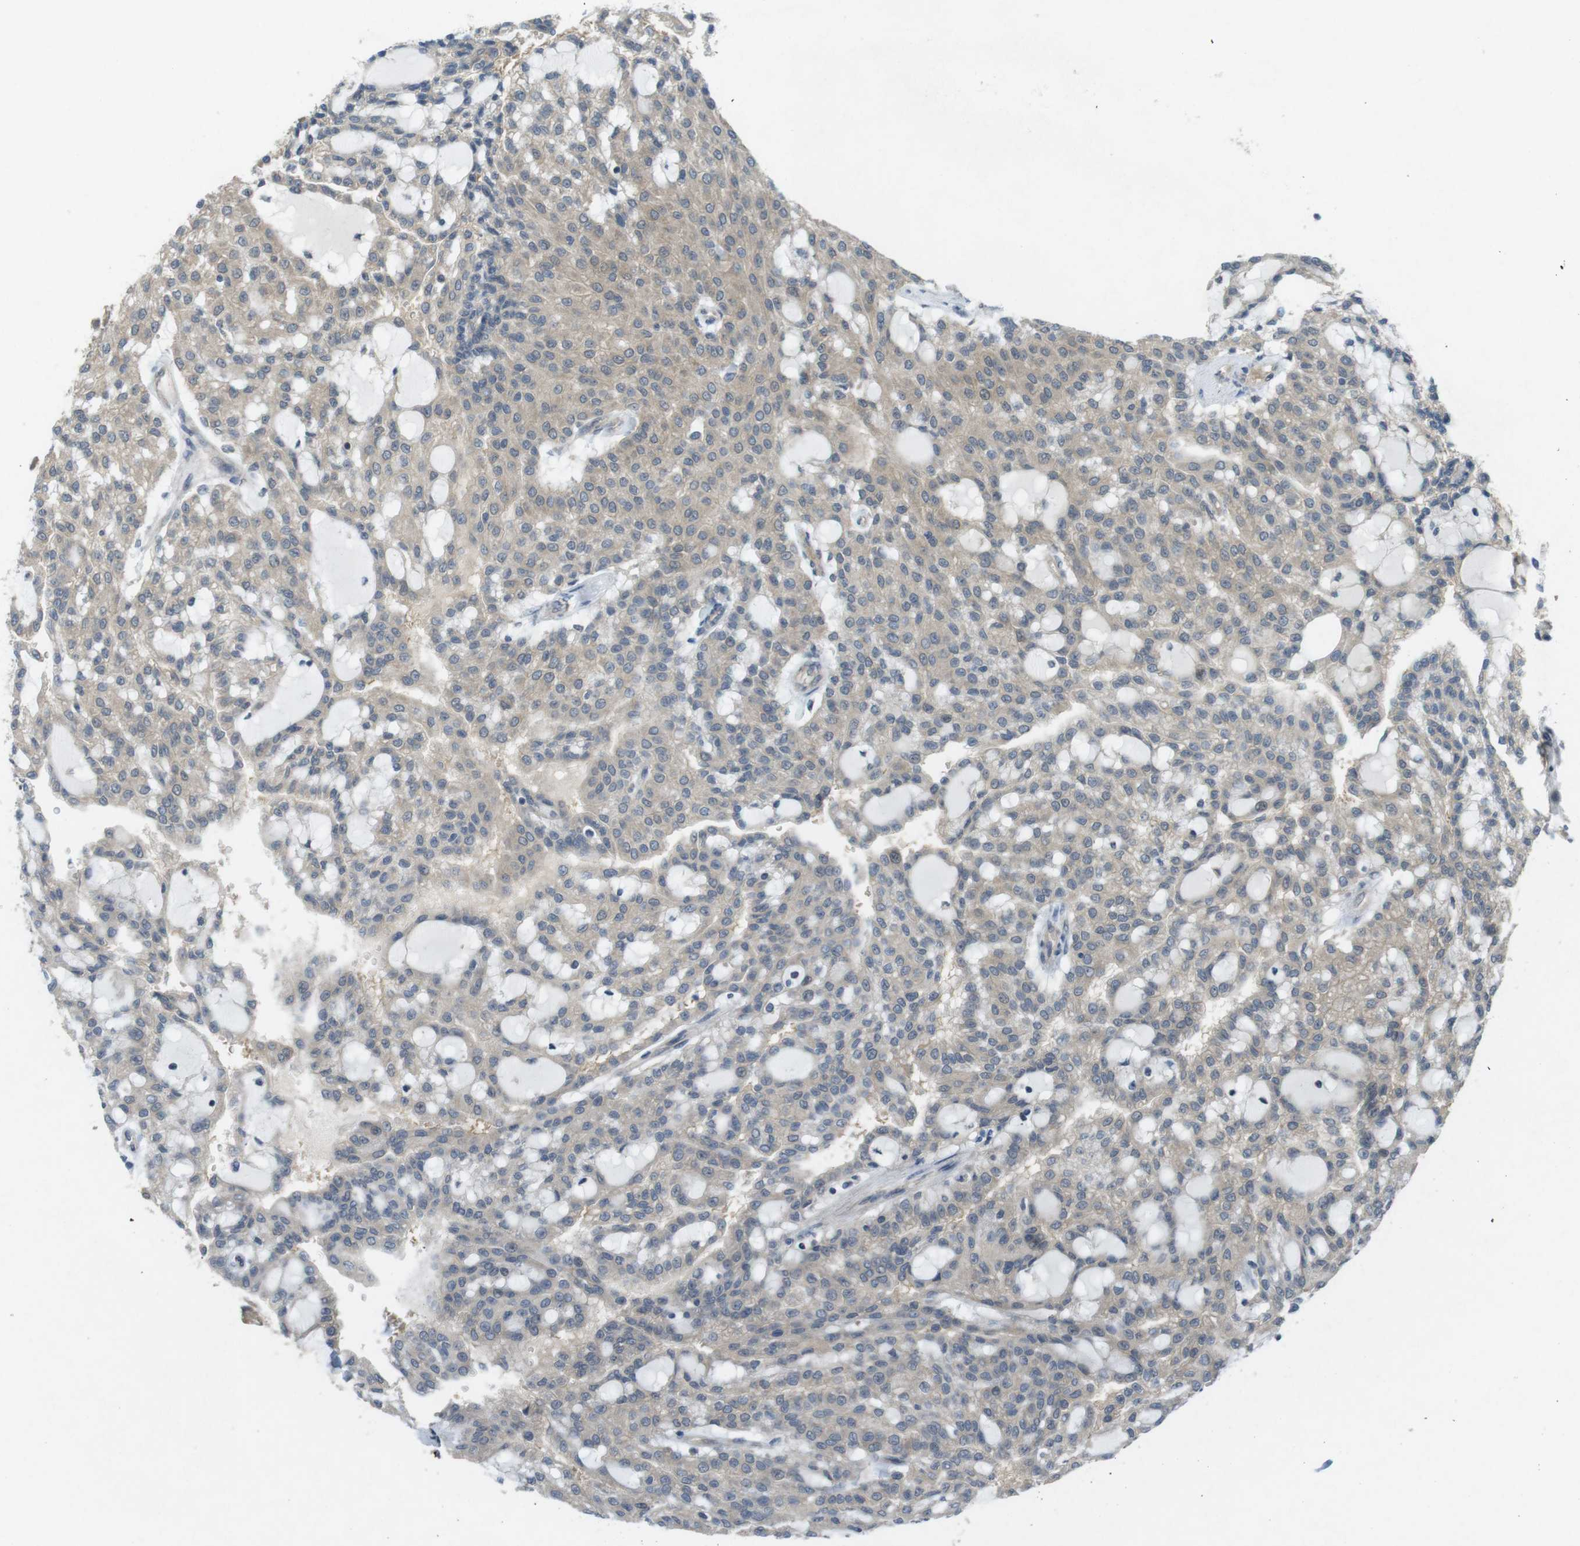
{"staining": {"intensity": "moderate", "quantity": "25%-75%", "location": "cytoplasmic/membranous"}, "tissue": "renal cancer", "cell_type": "Tumor cells", "image_type": "cancer", "snomed": [{"axis": "morphology", "description": "Adenocarcinoma, NOS"}, {"axis": "topography", "description": "Kidney"}], "caption": "Immunohistochemistry (IHC) photomicrograph of neoplastic tissue: renal adenocarcinoma stained using IHC demonstrates medium levels of moderate protein expression localized specifically in the cytoplasmic/membranous of tumor cells, appearing as a cytoplasmic/membranous brown color.", "gene": "SUGT1", "patient": {"sex": "male", "age": 63}}